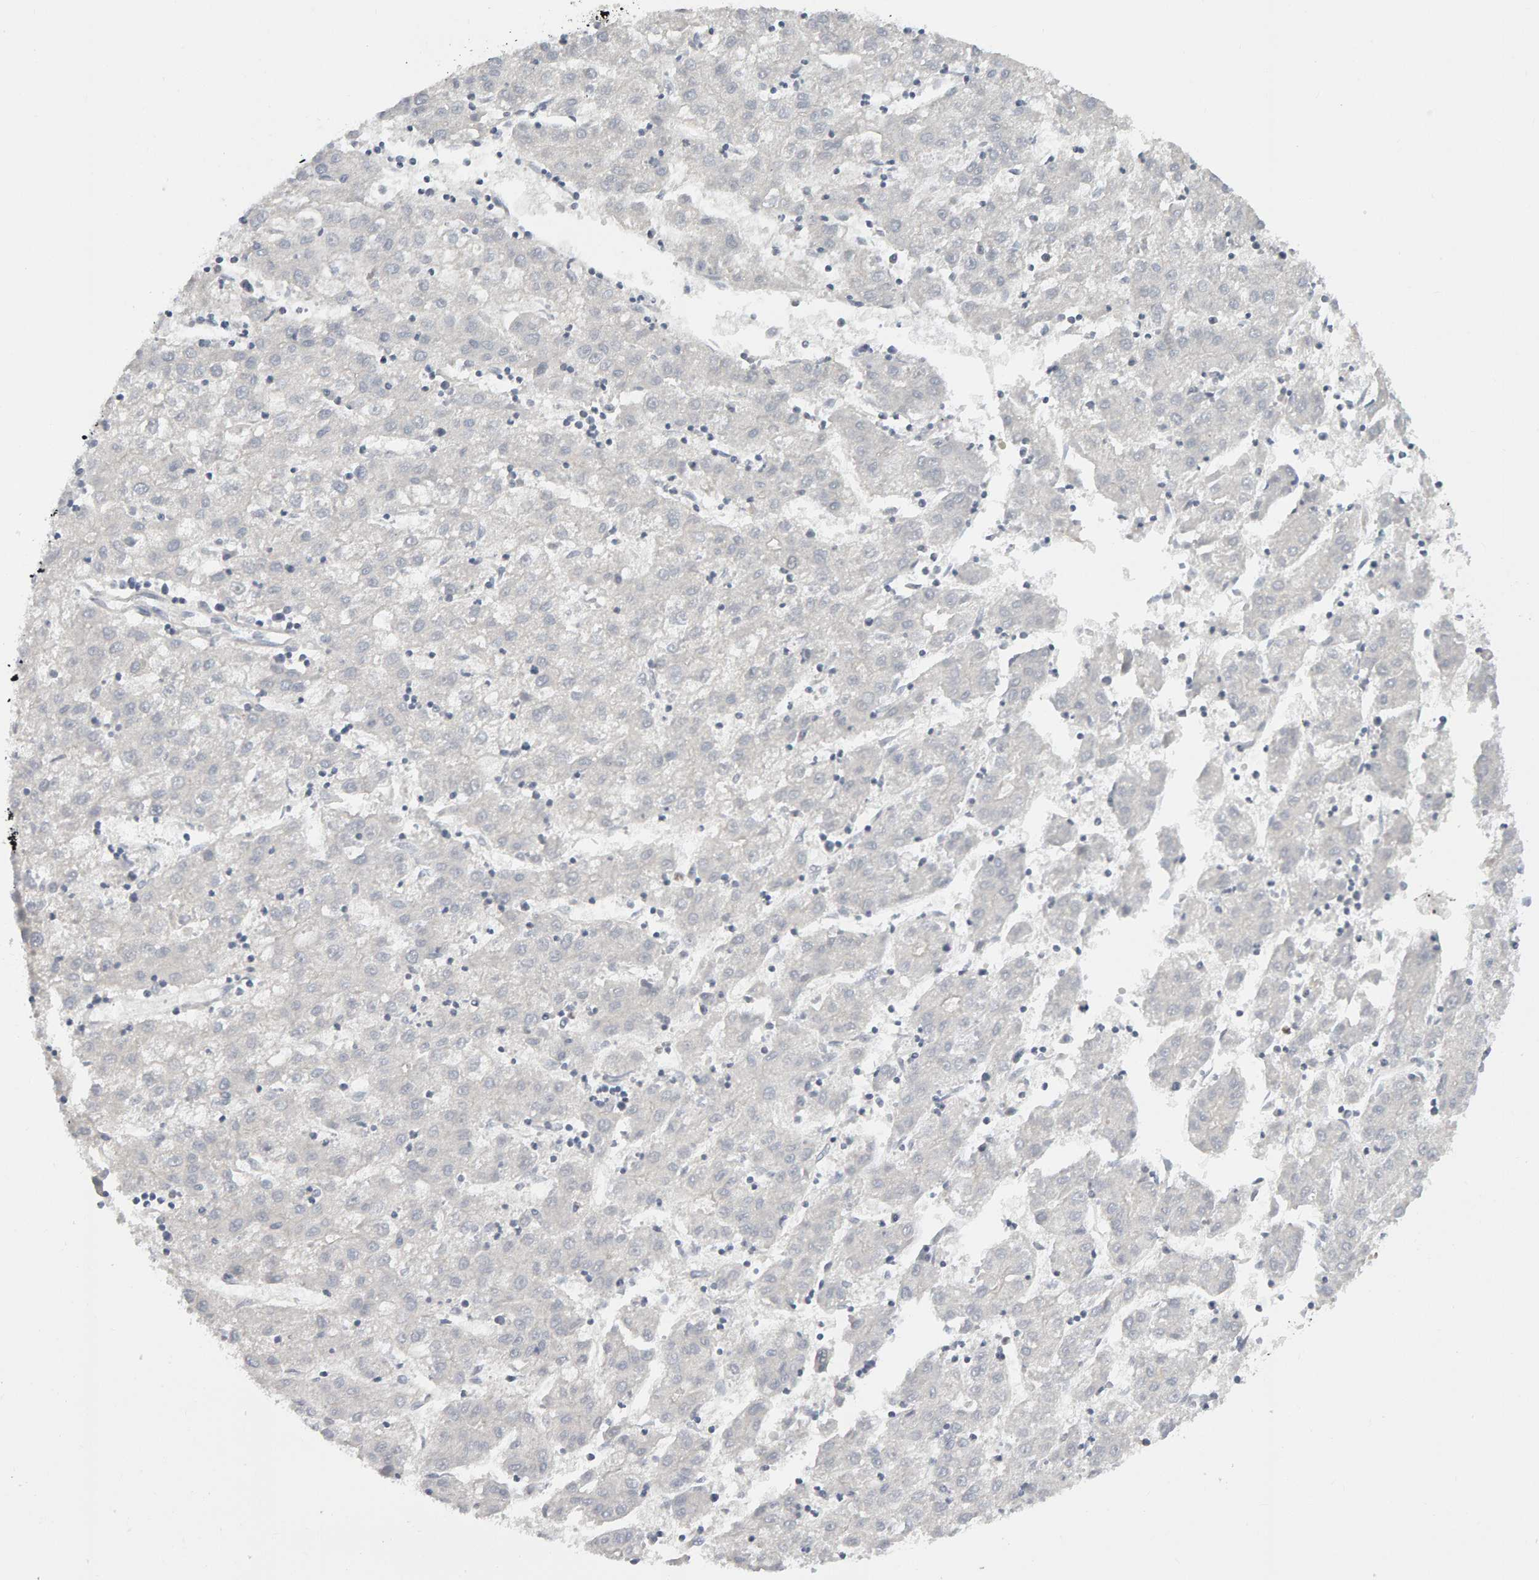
{"staining": {"intensity": "negative", "quantity": "none", "location": "none"}, "tissue": "liver cancer", "cell_type": "Tumor cells", "image_type": "cancer", "snomed": [{"axis": "morphology", "description": "Carcinoma, Hepatocellular, NOS"}, {"axis": "topography", "description": "Liver"}], "caption": "A high-resolution image shows immunohistochemistry (IHC) staining of liver hepatocellular carcinoma, which reveals no significant staining in tumor cells.", "gene": "PPP1R16A", "patient": {"sex": "male", "age": 72}}